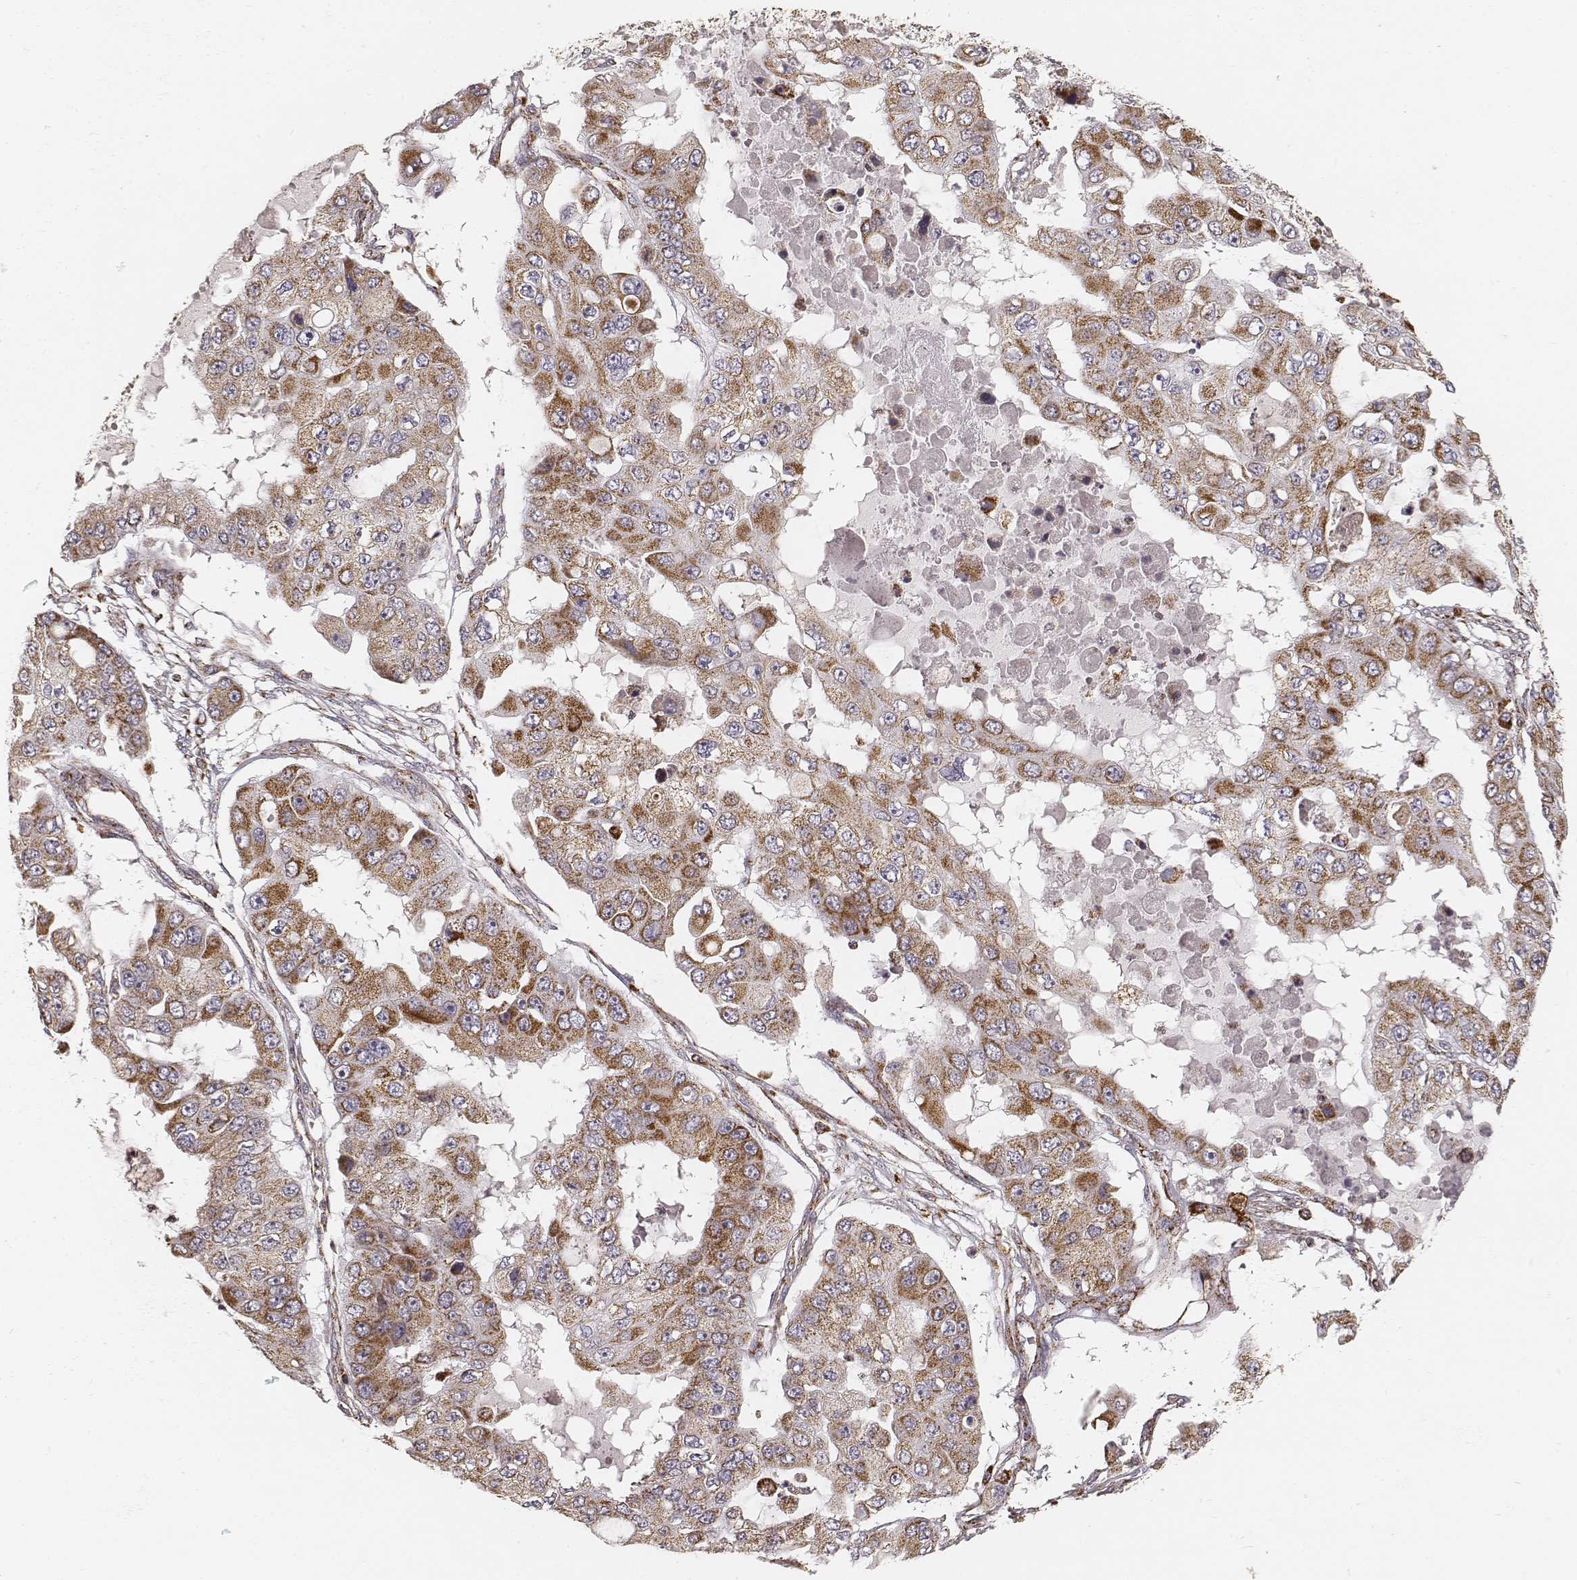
{"staining": {"intensity": "strong", "quantity": "<25%", "location": "cytoplasmic/membranous"}, "tissue": "ovarian cancer", "cell_type": "Tumor cells", "image_type": "cancer", "snomed": [{"axis": "morphology", "description": "Cystadenocarcinoma, serous, NOS"}, {"axis": "topography", "description": "Ovary"}], "caption": "Brown immunohistochemical staining in ovarian serous cystadenocarcinoma reveals strong cytoplasmic/membranous staining in about <25% of tumor cells.", "gene": "CS", "patient": {"sex": "female", "age": 56}}